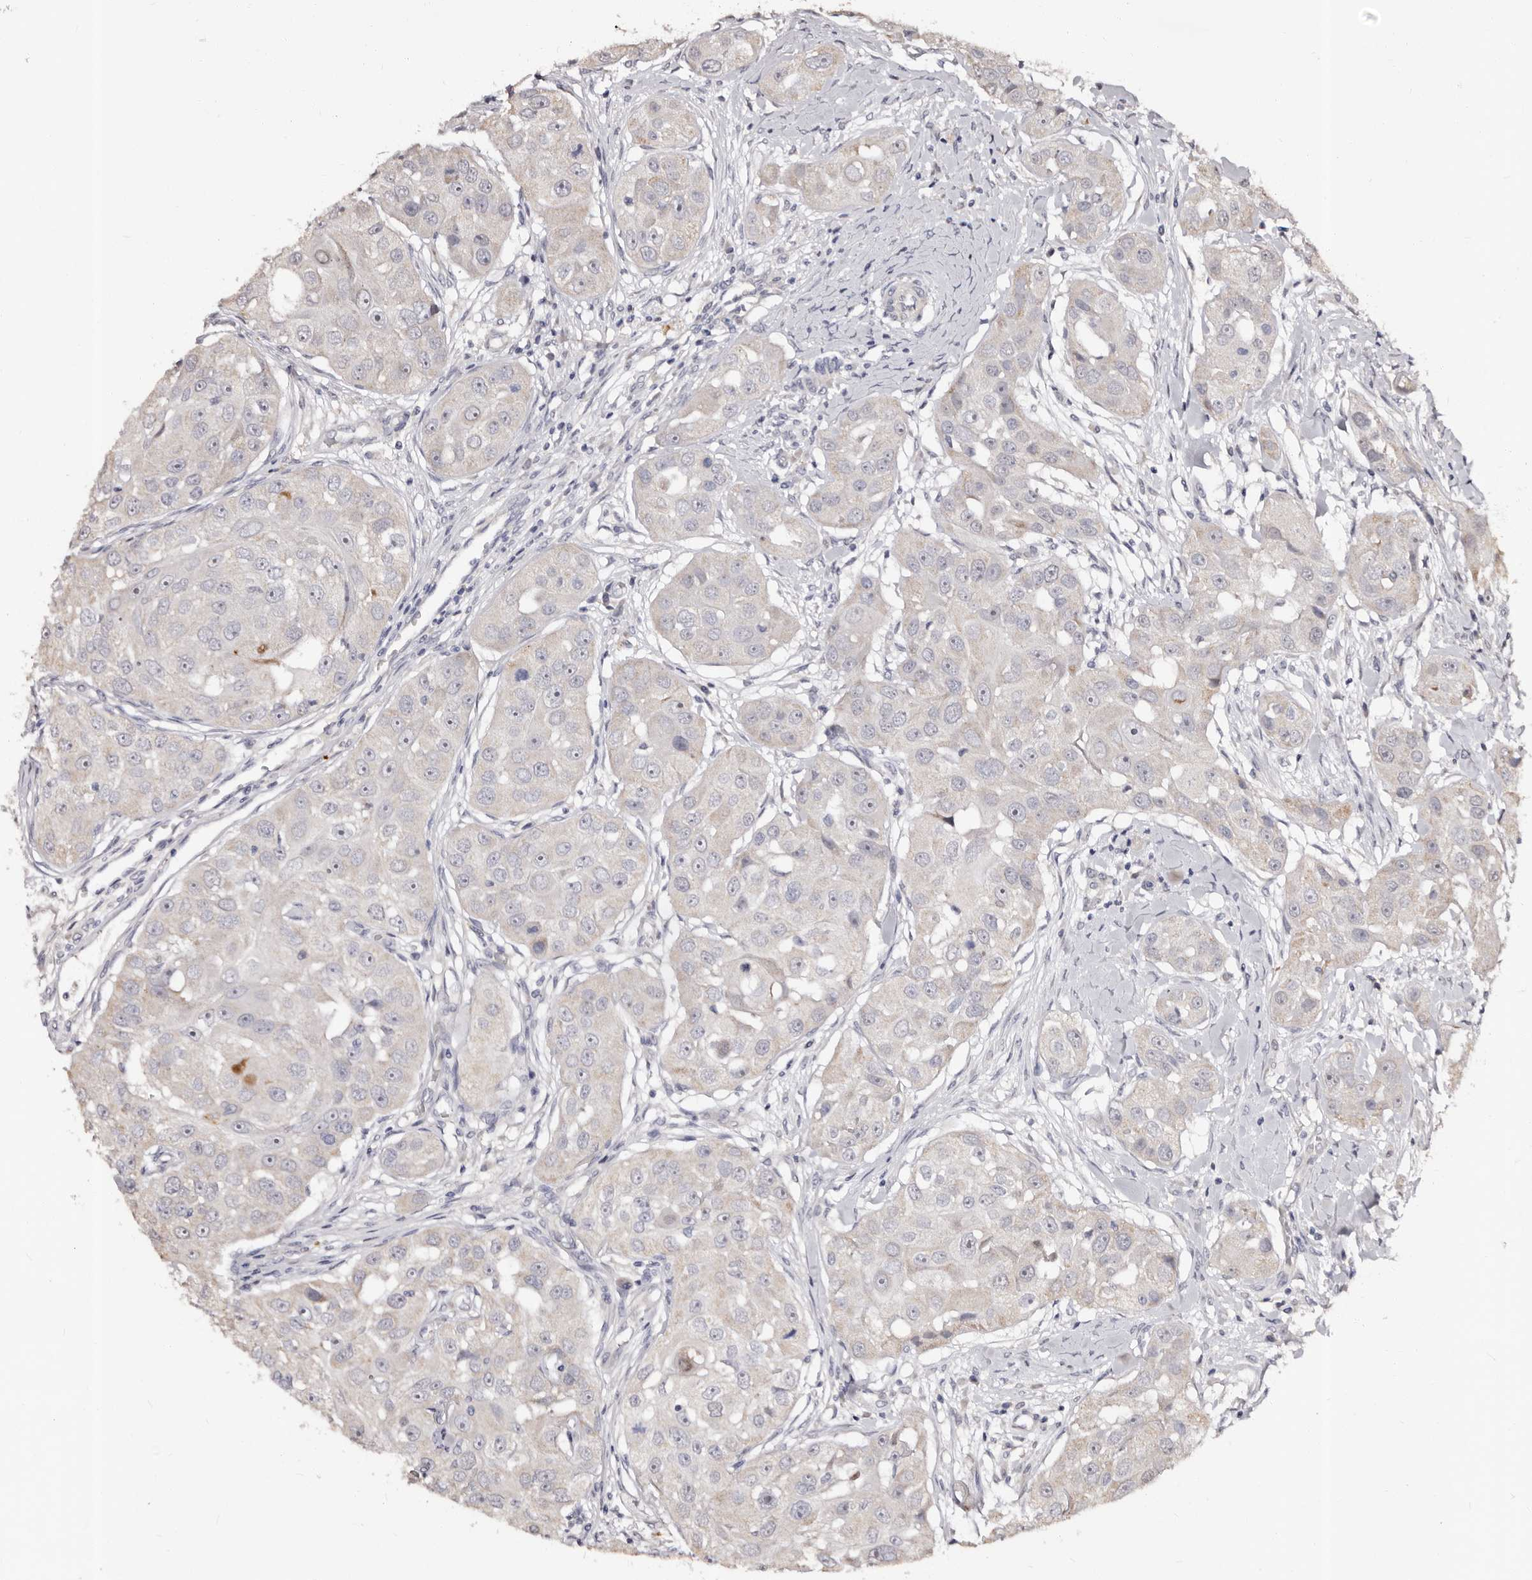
{"staining": {"intensity": "negative", "quantity": "none", "location": "none"}, "tissue": "head and neck cancer", "cell_type": "Tumor cells", "image_type": "cancer", "snomed": [{"axis": "morphology", "description": "Normal tissue, NOS"}, {"axis": "morphology", "description": "Squamous cell carcinoma, NOS"}, {"axis": "topography", "description": "Skeletal muscle"}, {"axis": "topography", "description": "Head-Neck"}], "caption": "There is no significant positivity in tumor cells of head and neck squamous cell carcinoma.", "gene": "PTAFR", "patient": {"sex": "male", "age": 51}}